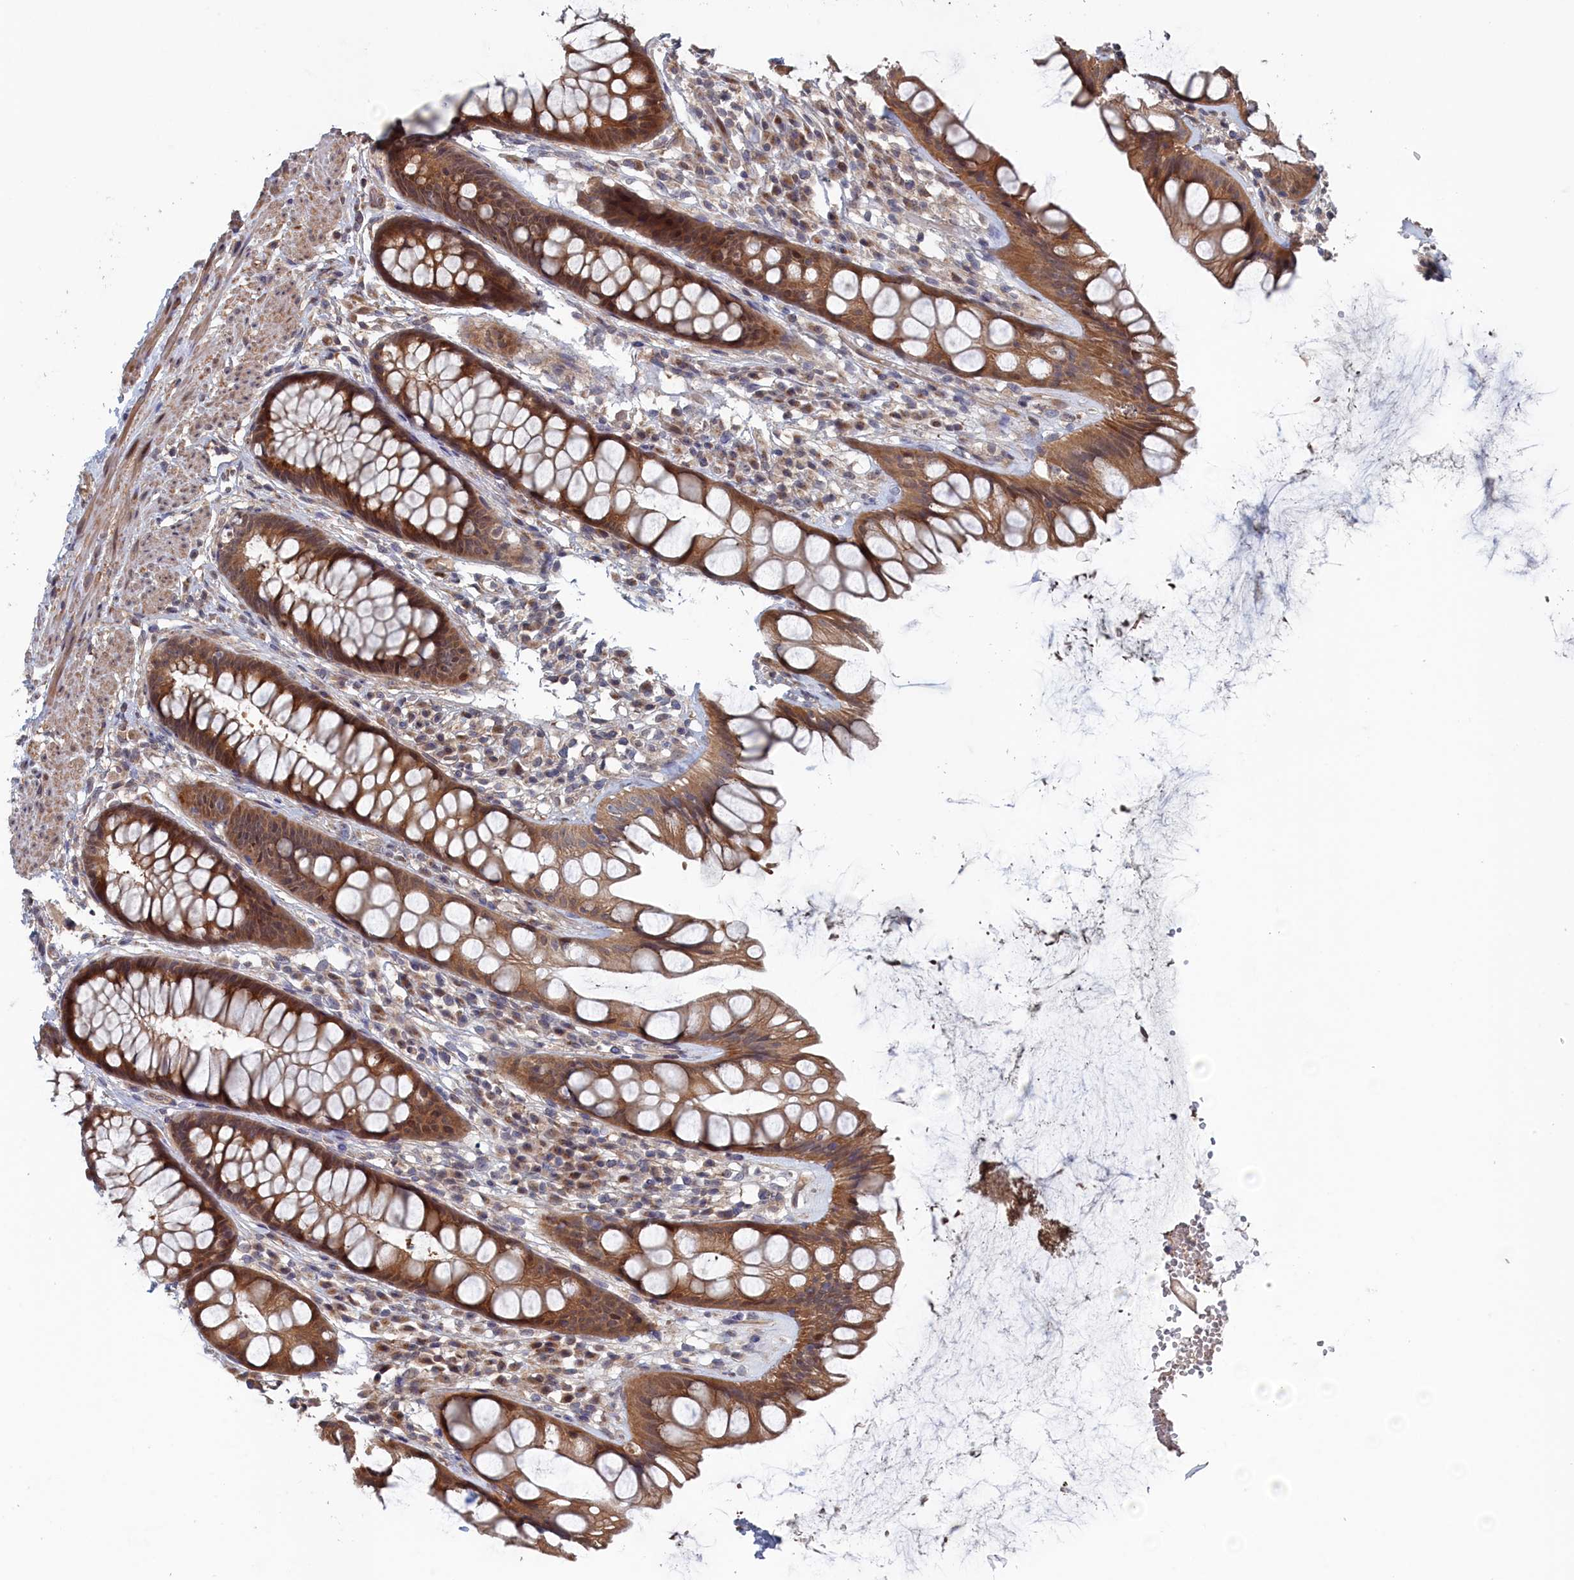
{"staining": {"intensity": "moderate", "quantity": ">75%", "location": "cytoplasmic/membranous,nuclear"}, "tissue": "rectum", "cell_type": "Glandular cells", "image_type": "normal", "snomed": [{"axis": "morphology", "description": "Normal tissue, NOS"}, {"axis": "topography", "description": "Rectum"}], "caption": "Moderate cytoplasmic/membranous,nuclear positivity is present in about >75% of glandular cells in unremarkable rectum.", "gene": "ELOVL6", "patient": {"sex": "male", "age": 74}}